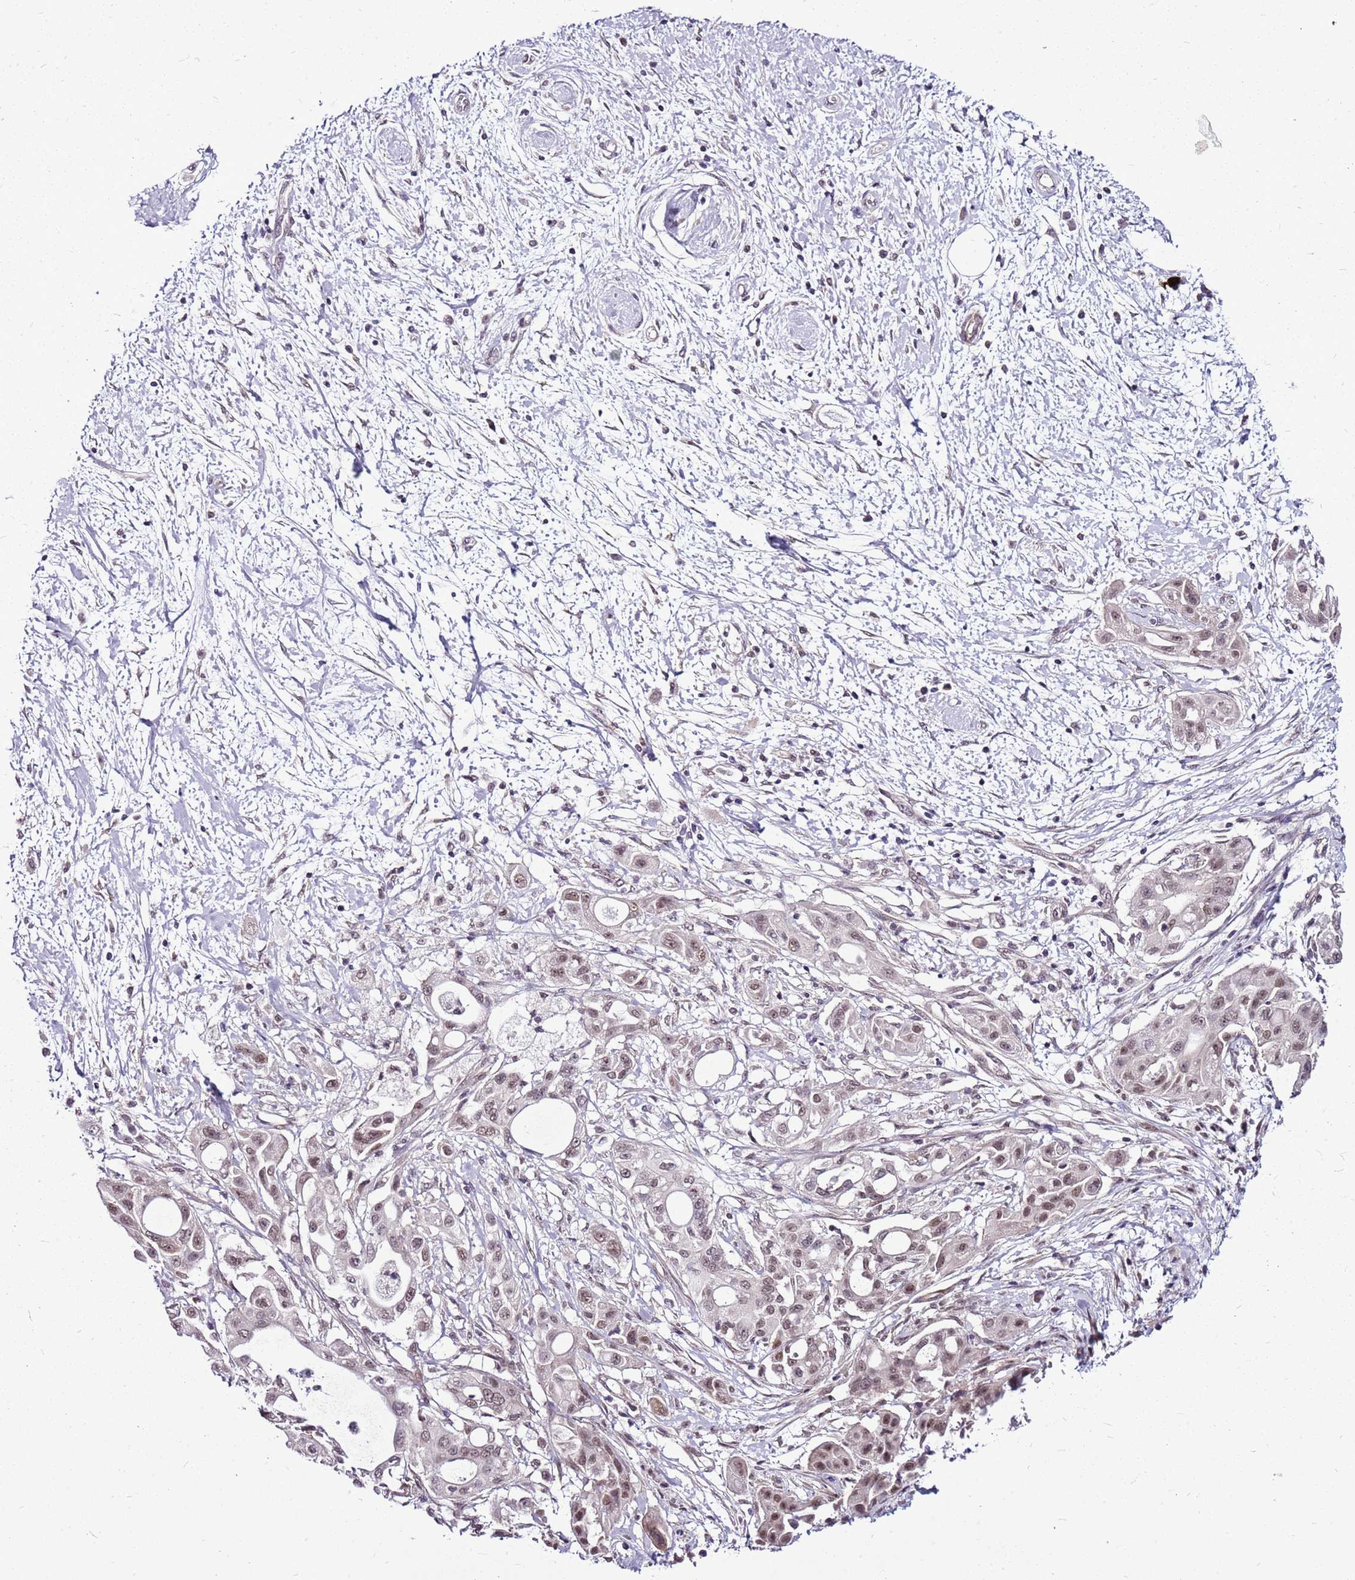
{"staining": {"intensity": "moderate", "quantity": "25%-75%", "location": "nuclear"}, "tissue": "pancreatic cancer", "cell_type": "Tumor cells", "image_type": "cancer", "snomed": [{"axis": "morphology", "description": "Adenocarcinoma, NOS"}, {"axis": "topography", "description": "Pancreas"}], "caption": "Protein expression analysis of human adenocarcinoma (pancreatic) reveals moderate nuclear expression in approximately 25%-75% of tumor cells.", "gene": "CCDC166", "patient": {"sex": "male", "age": 68}}